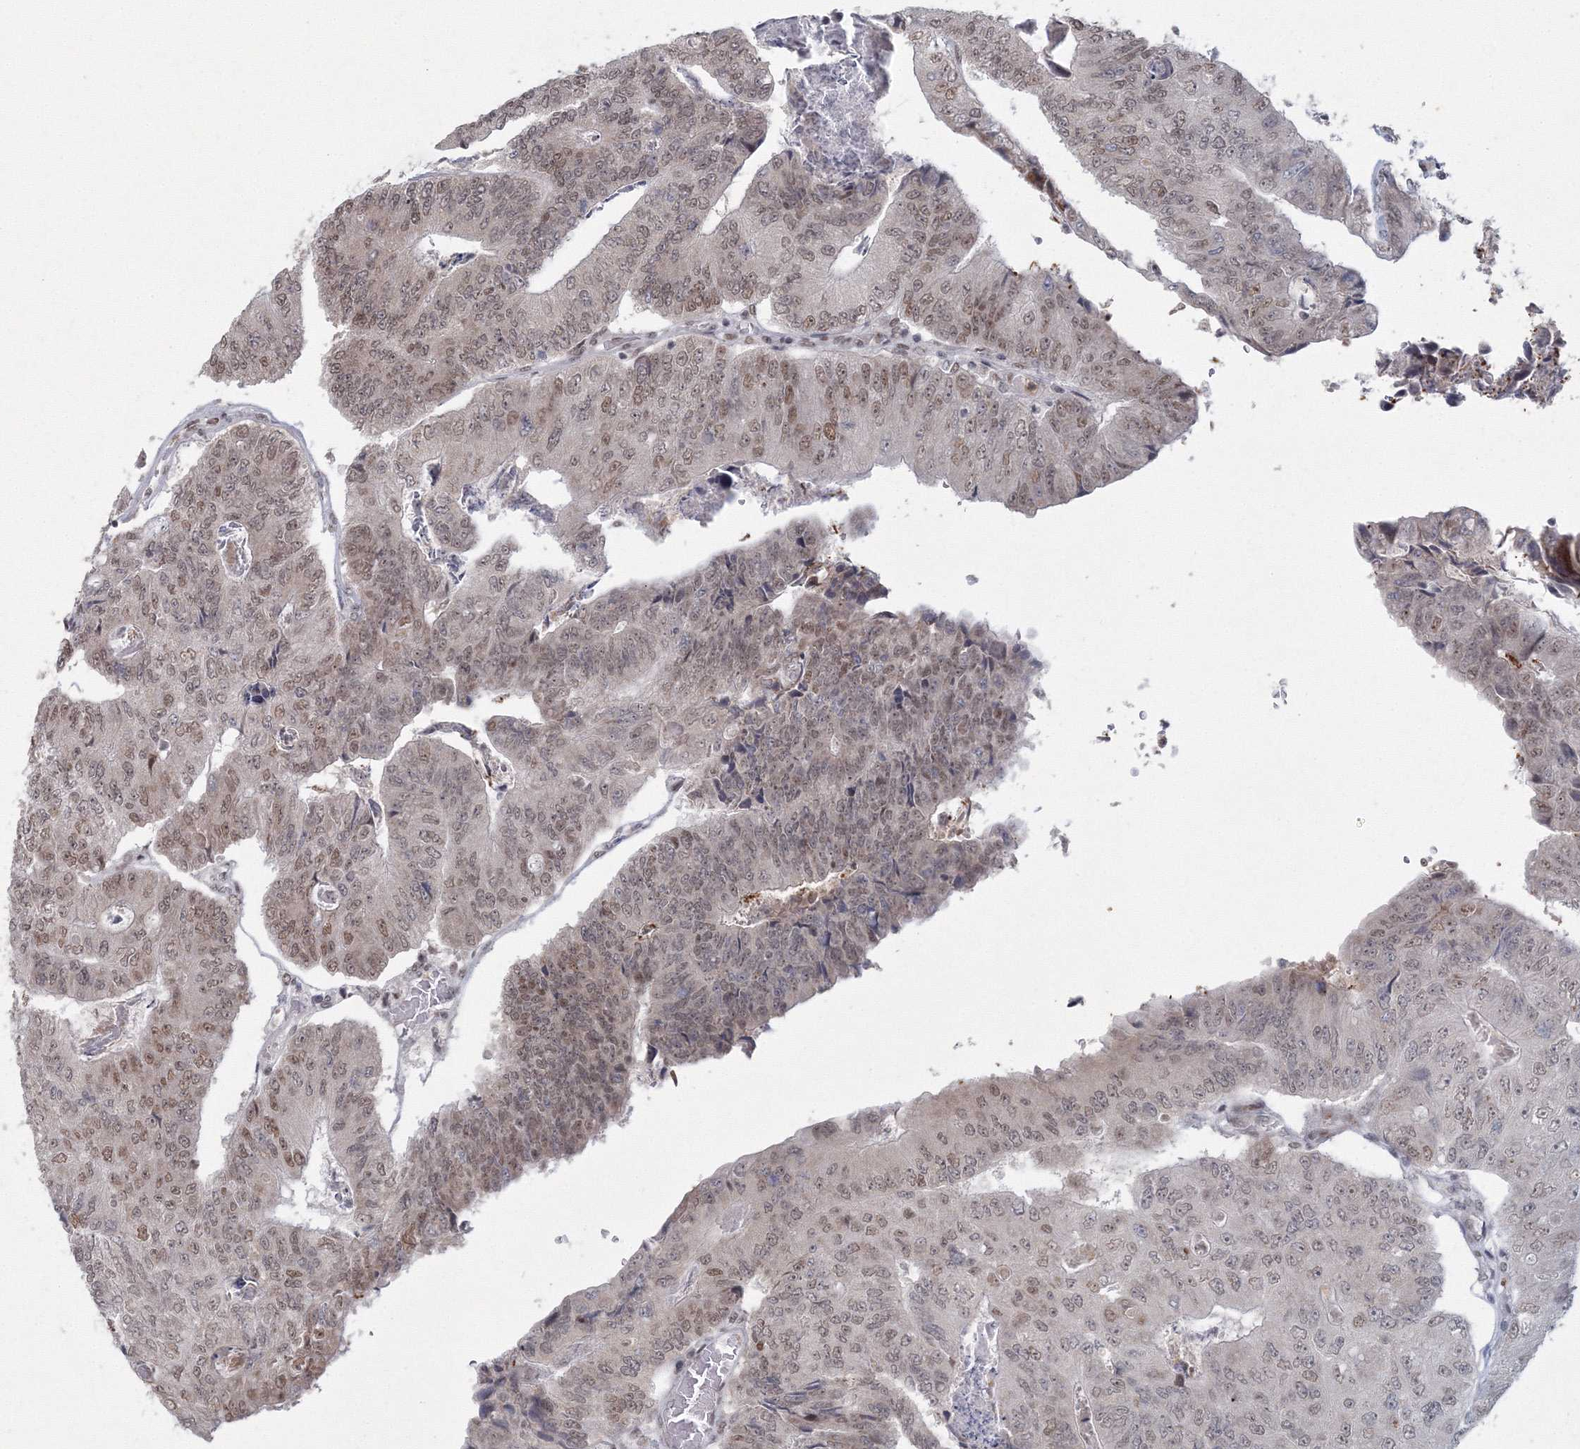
{"staining": {"intensity": "moderate", "quantity": ">75%", "location": "nuclear"}, "tissue": "colorectal cancer", "cell_type": "Tumor cells", "image_type": "cancer", "snomed": [{"axis": "morphology", "description": "Adenocarcinoma, NOS"}, {"axis": "topography", "description": "Colon"}], "caption": "Colorectal cancer stained with IHC displays moderate nuclear positivity in approximately >75% of tumor cells.", "gene": "C3orf33", "patient": {"sex": "female", "age": 67}}